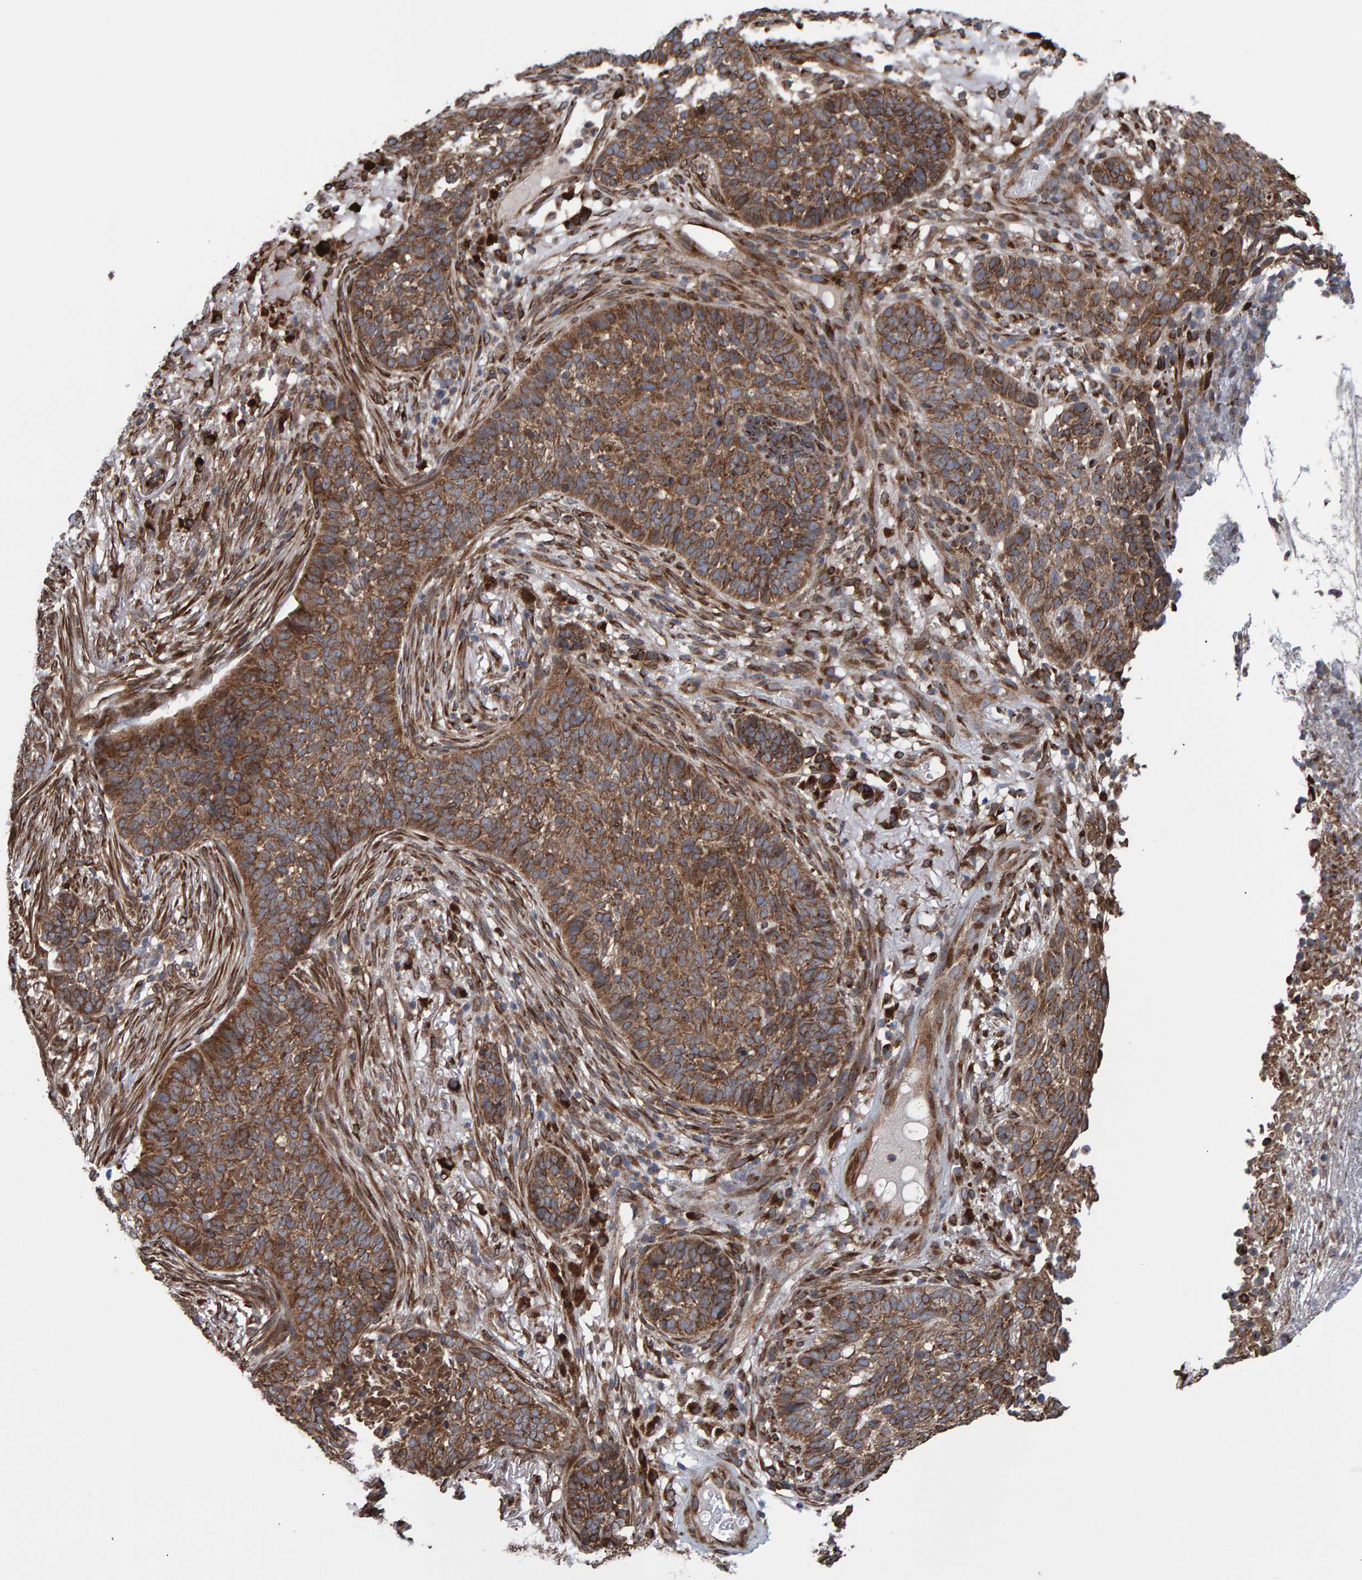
{"staining": {"intensity": "moderate", "quantity": ">75%", "location": "cytoplasmic/membranous"}, "tissue": "skin cancer", "cell_type": "Tumor cells", "image_type": "cancer", "snomed": [{"axis": "morphology", "description": "Basal cell carcinoma"}, {"axis": "topography", "description": "Skin"}], "caption": "Brown immunohistochemical staining in basal cell carcinoma (skin) reveals moderate cytoplasmic/membranous staining in about >75% of tumor cells.", "gene": "FAM117A", "patient": {"sex": "male", "age": 85}}